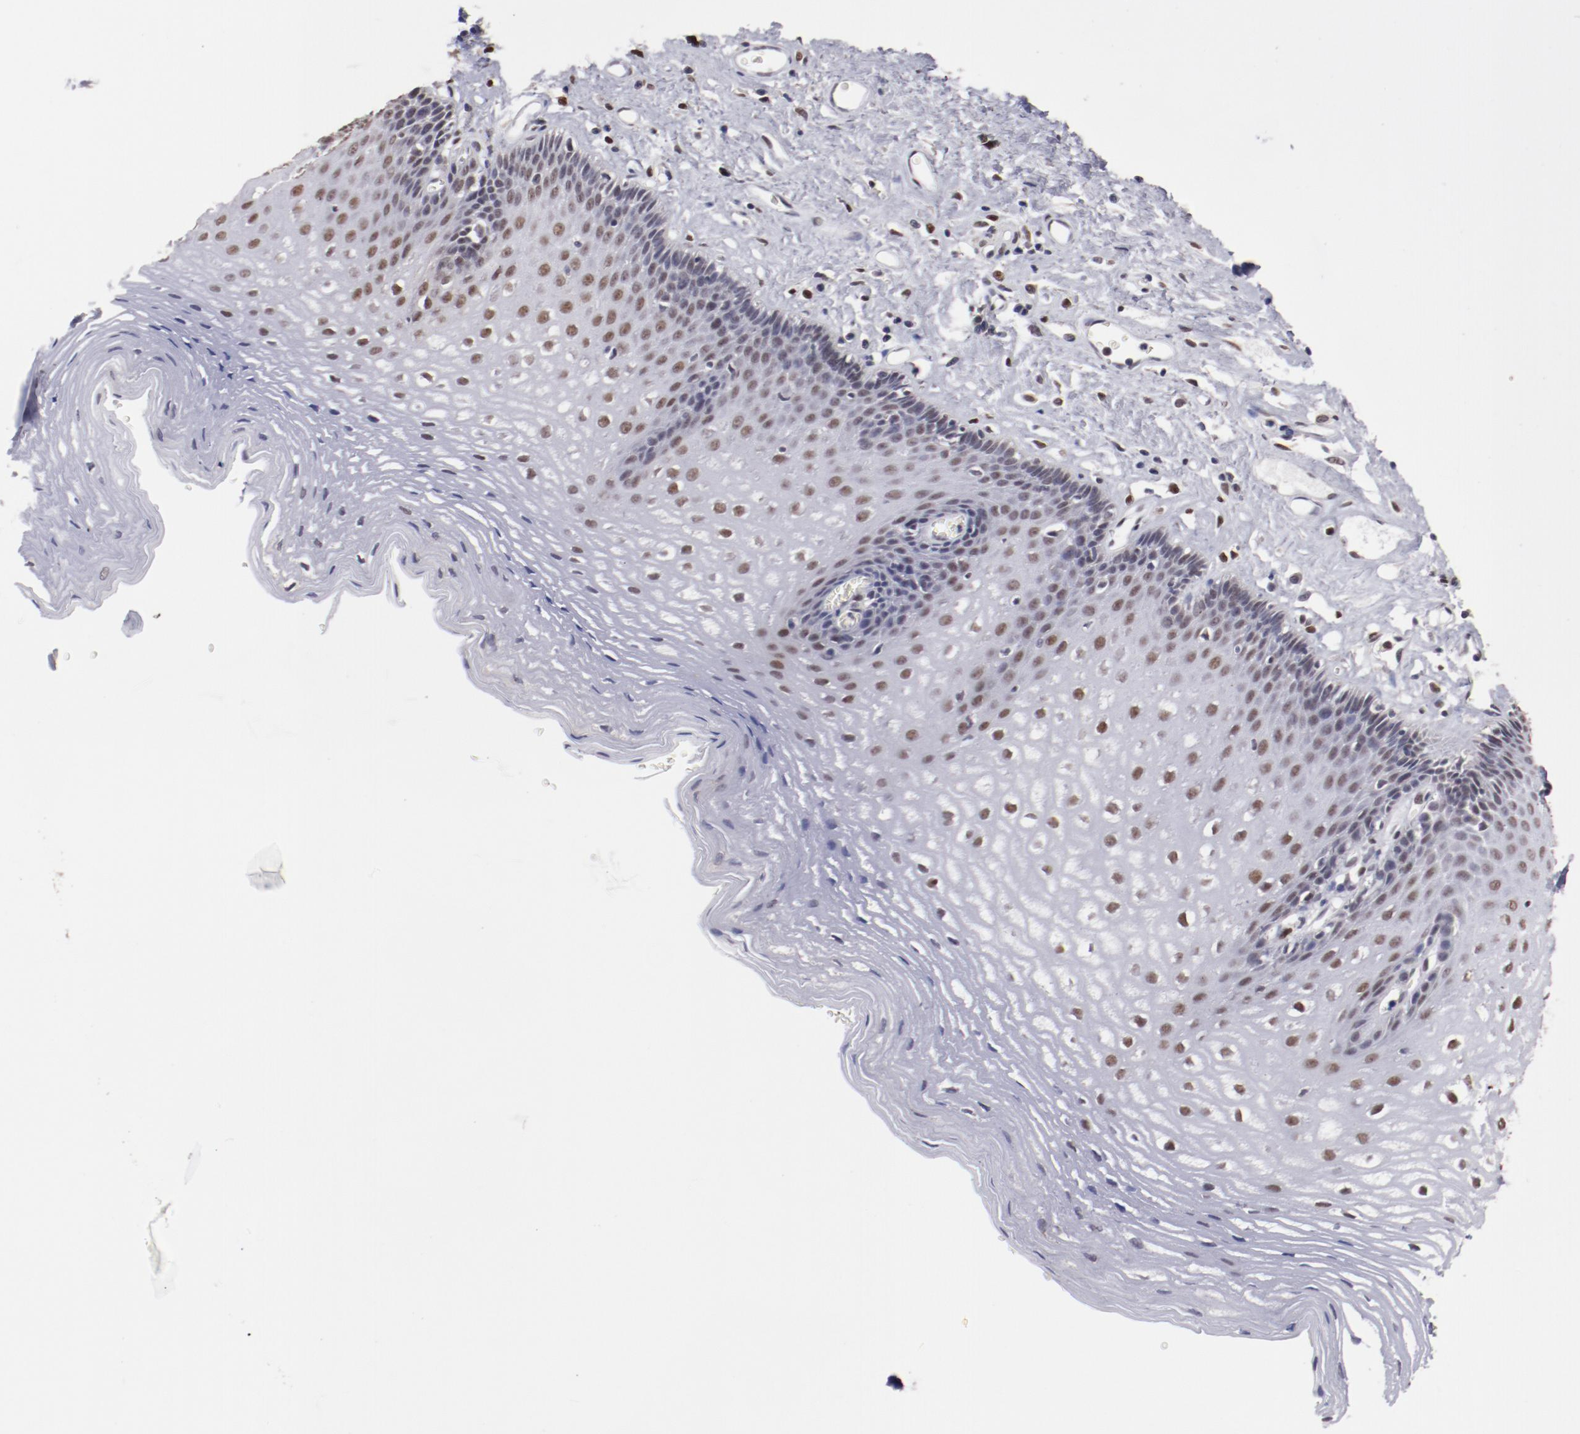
{"staining": {"intensity": "weak", "quantity": "25%-75%", "location": "cytoplasmic/membranous,nuclear"}, "tissue": "esophagus", "cell_type": "Squamous epithelial cells", "image_type": "normal", "snomed": [{"axis": "morphology", "description": "Normal tissue, NOS"}, {"axis": "topography", "description": "Esophagus"}], "caption": "This is an image of IHC staining of unremarkable esophagus, which shows weak positivity in the cytoplasmic/membranous,nuclear of squamous epithelial cells.", "gene": "ARNT", "patient": {"sex": "female", "age": 70}}